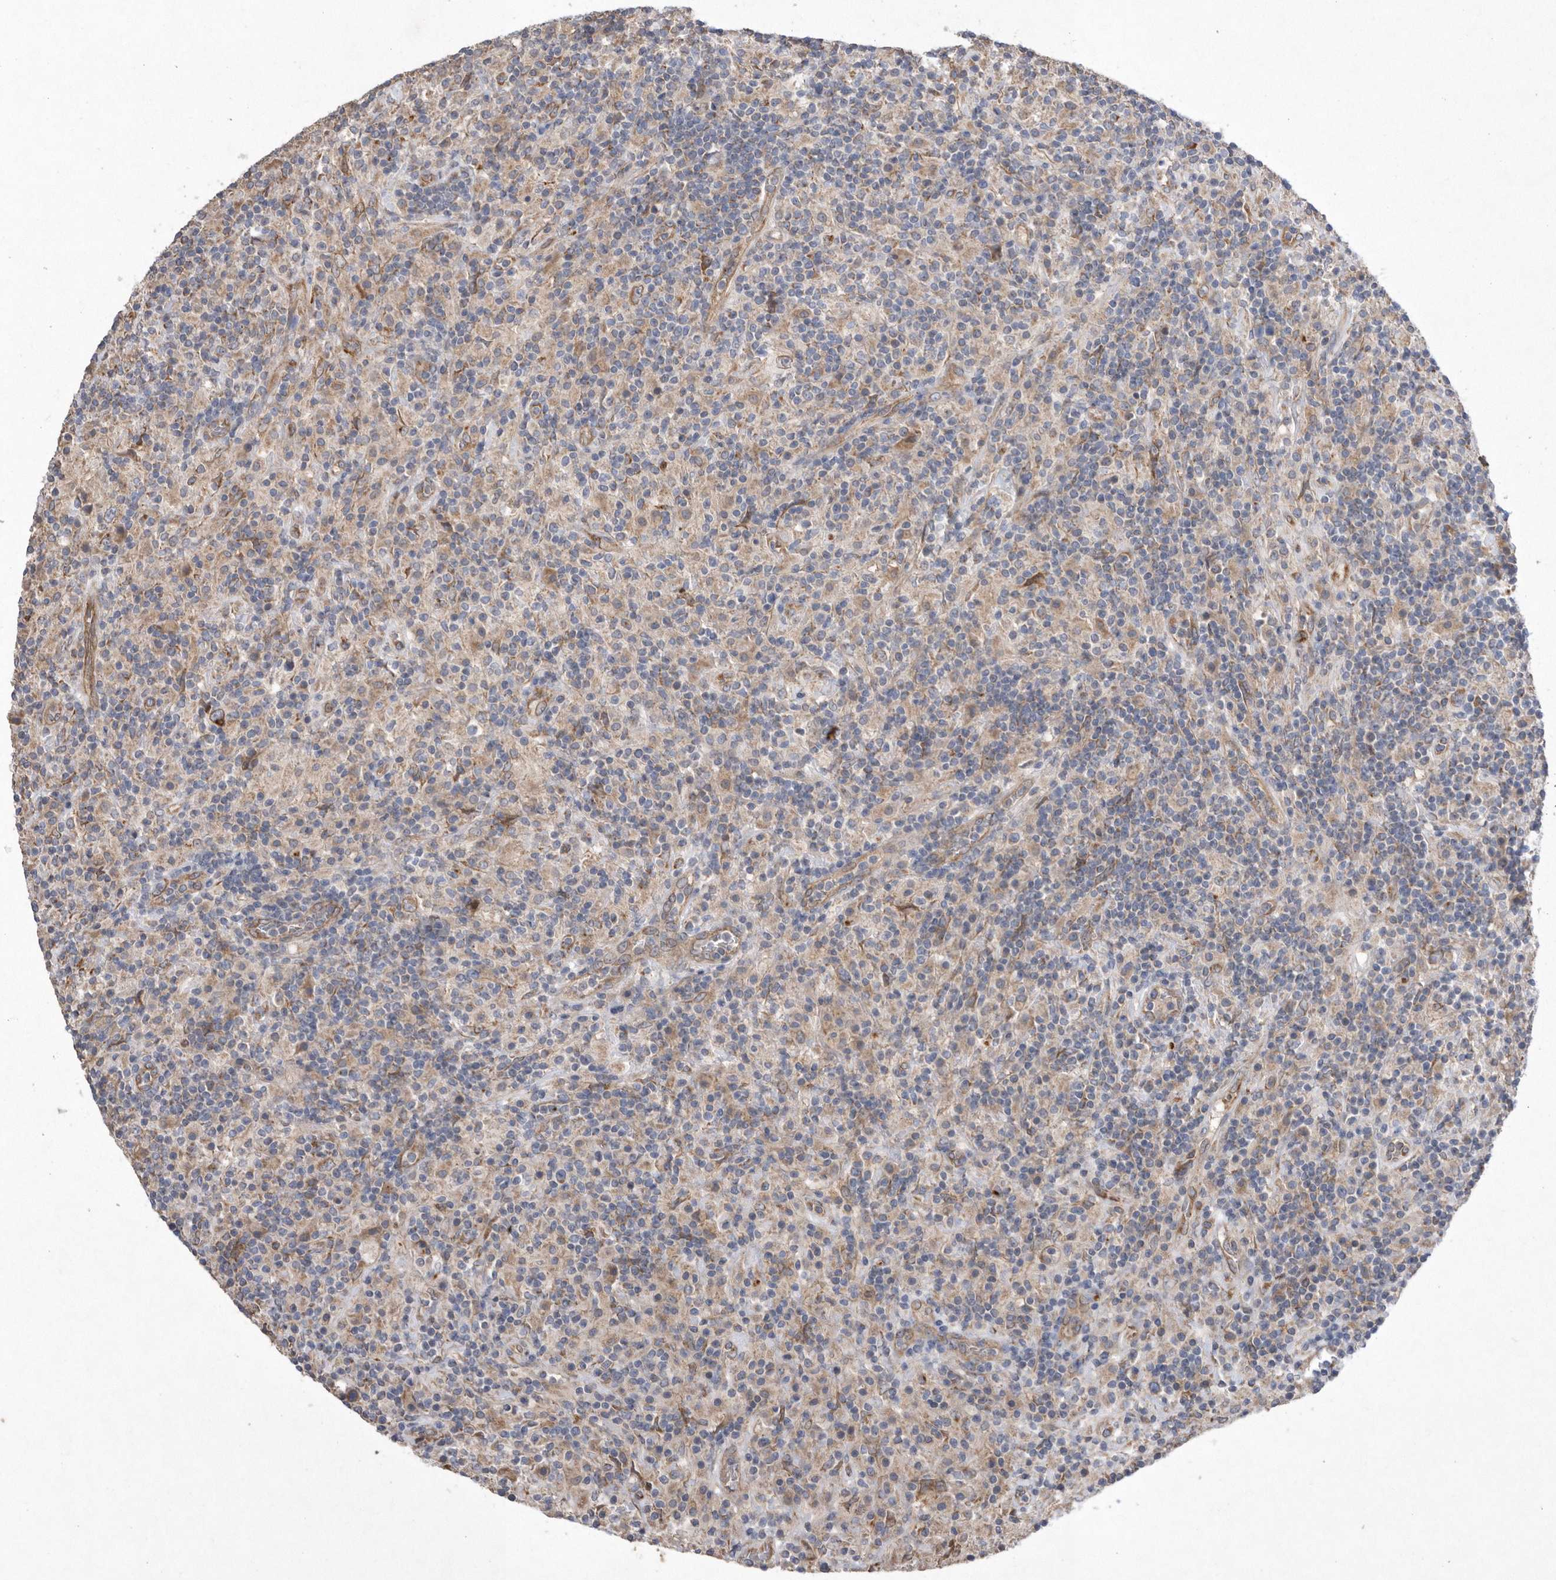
{"staining": {"intensity": "moderate", "quantity": "25%-75%", "location": "cytoplasmic/membranous"}, "tissue": "lymphoma", "cell_type": "Tumor cells", "image_type": "cancer", "snomed": [{"axis": "morphology", "description": "Hodgkin's disease, NOS"}, {"axis": "topography", "description": "Lymph node"}], "caption": "Lymphoma stained with IHC exhibits moderate cytoplasmic/membranous staining in about 25%-75% of tumor cells.", "gene": "PON2", "patient": {"sex": "male", "age": 70}}